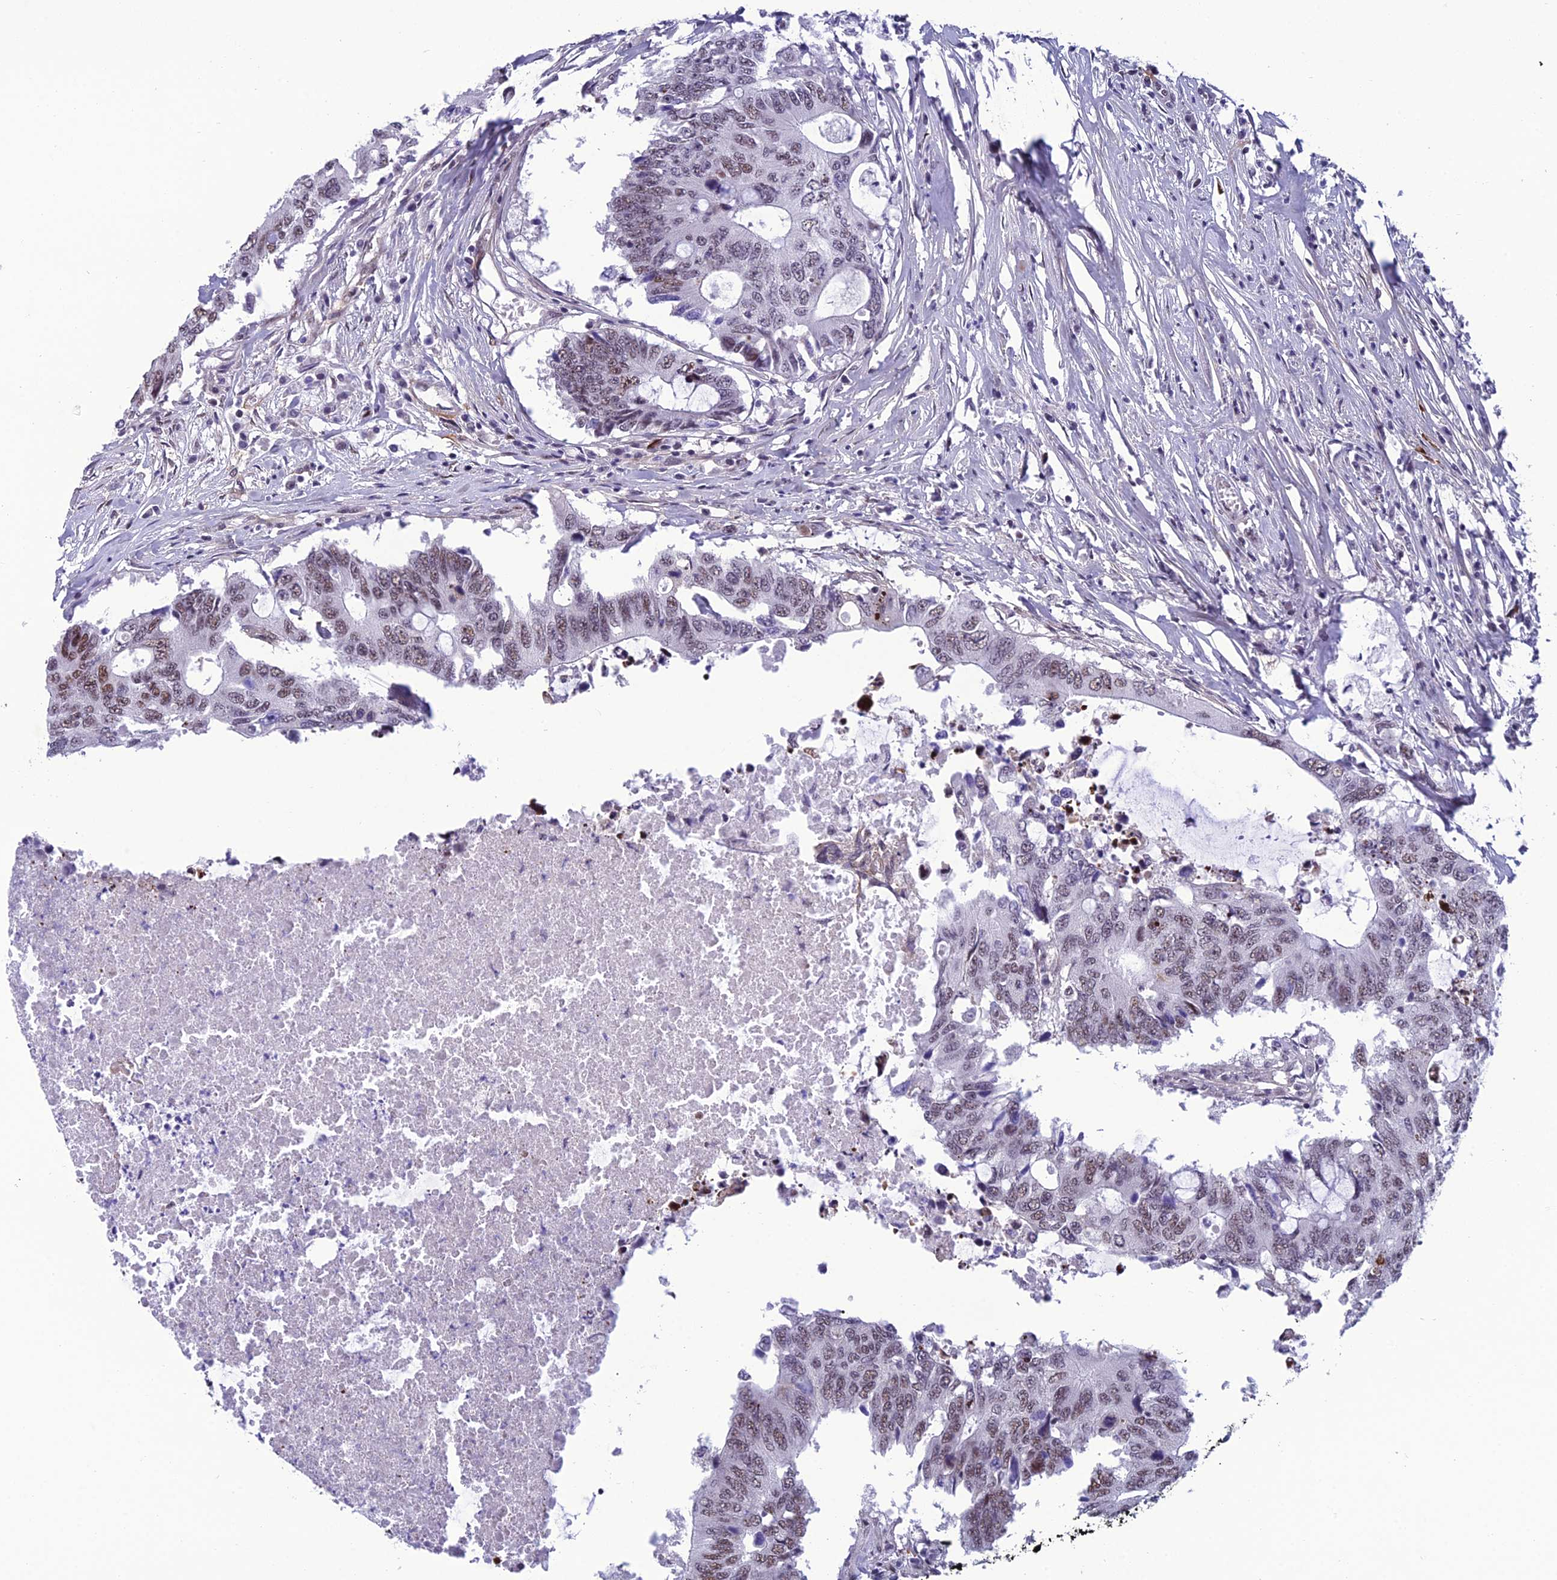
{"staining": {"intensity": "weak", "quantity": ">75%", "location": "nuclear"}, "tissue": "colorectal cancer", "cell_type": "Tumor cells", "image_type": "cancer", "snomed": [{"axis": "morphology", "description": "Adenocarcinoma, NOS"}, {"axis": "topography", "description": "Colon"}], "caption": "Brown immunohistochemical staining in adenocarcinoma (colorectal) demonstrates weak nuclear positivity in about >75% of tumor cells.", "gene": "RSRC1", "patient": {"sex": "male", "age": 71}}